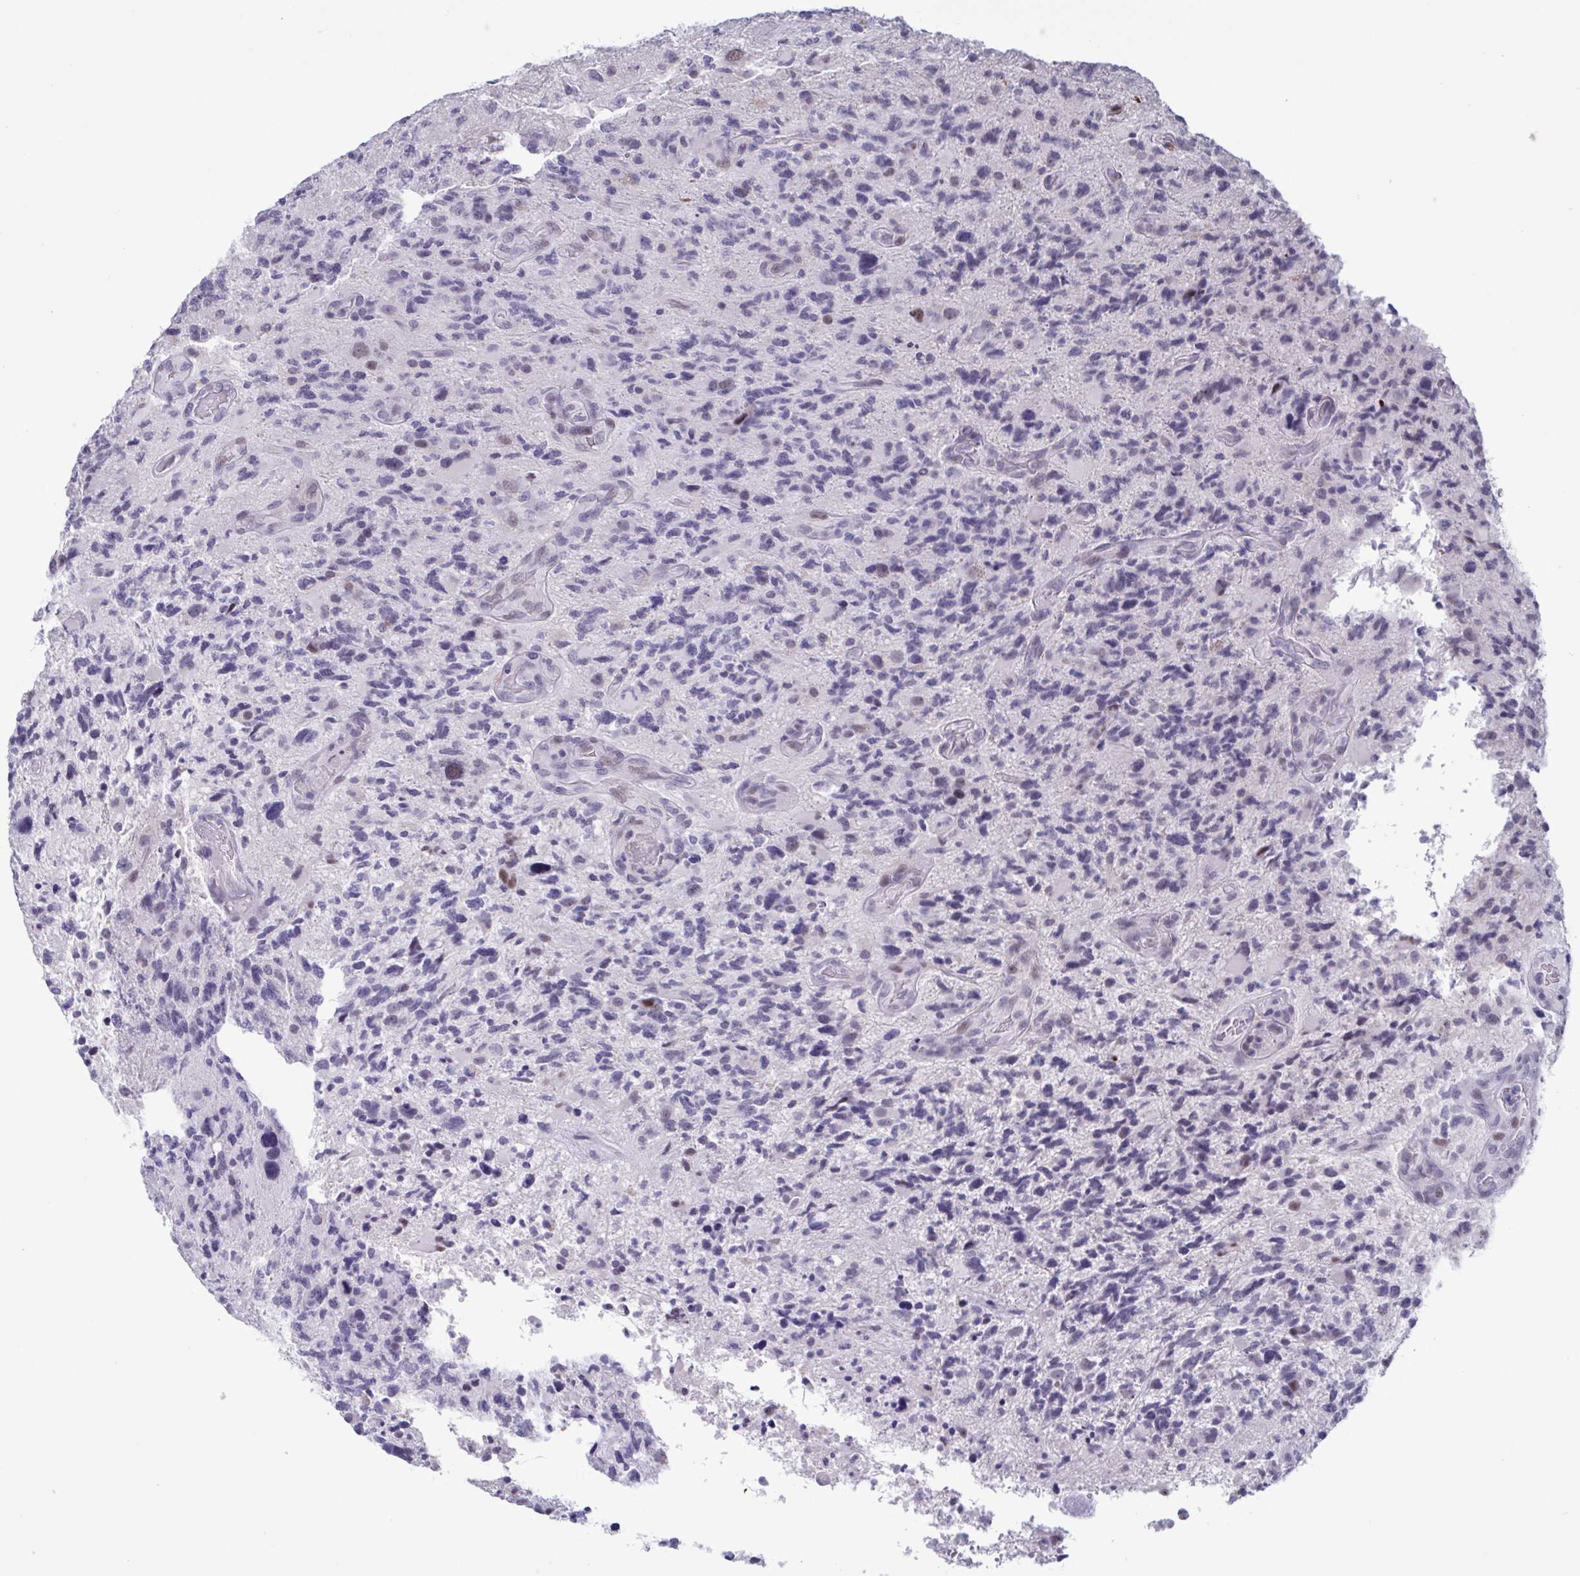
{"staining": {"intensity": "negative", "quantity": "none", "location": "none"}, "tissue": "glioma", "cell_type": "Tumor cells", "image_type": "cancer", "snomed": [{"axis": "morphology", "description": "Glioma, malignant, High grade"}, {"axis": "topography", "description": "Brain"}], "caption": "The immunohistochemistry micrograph has no significant staining in tumor cells of glioma tissue. Nuclei are stained in blue.", "gene": "PERM1", "patient": {"sex": "female", "age": 71}}